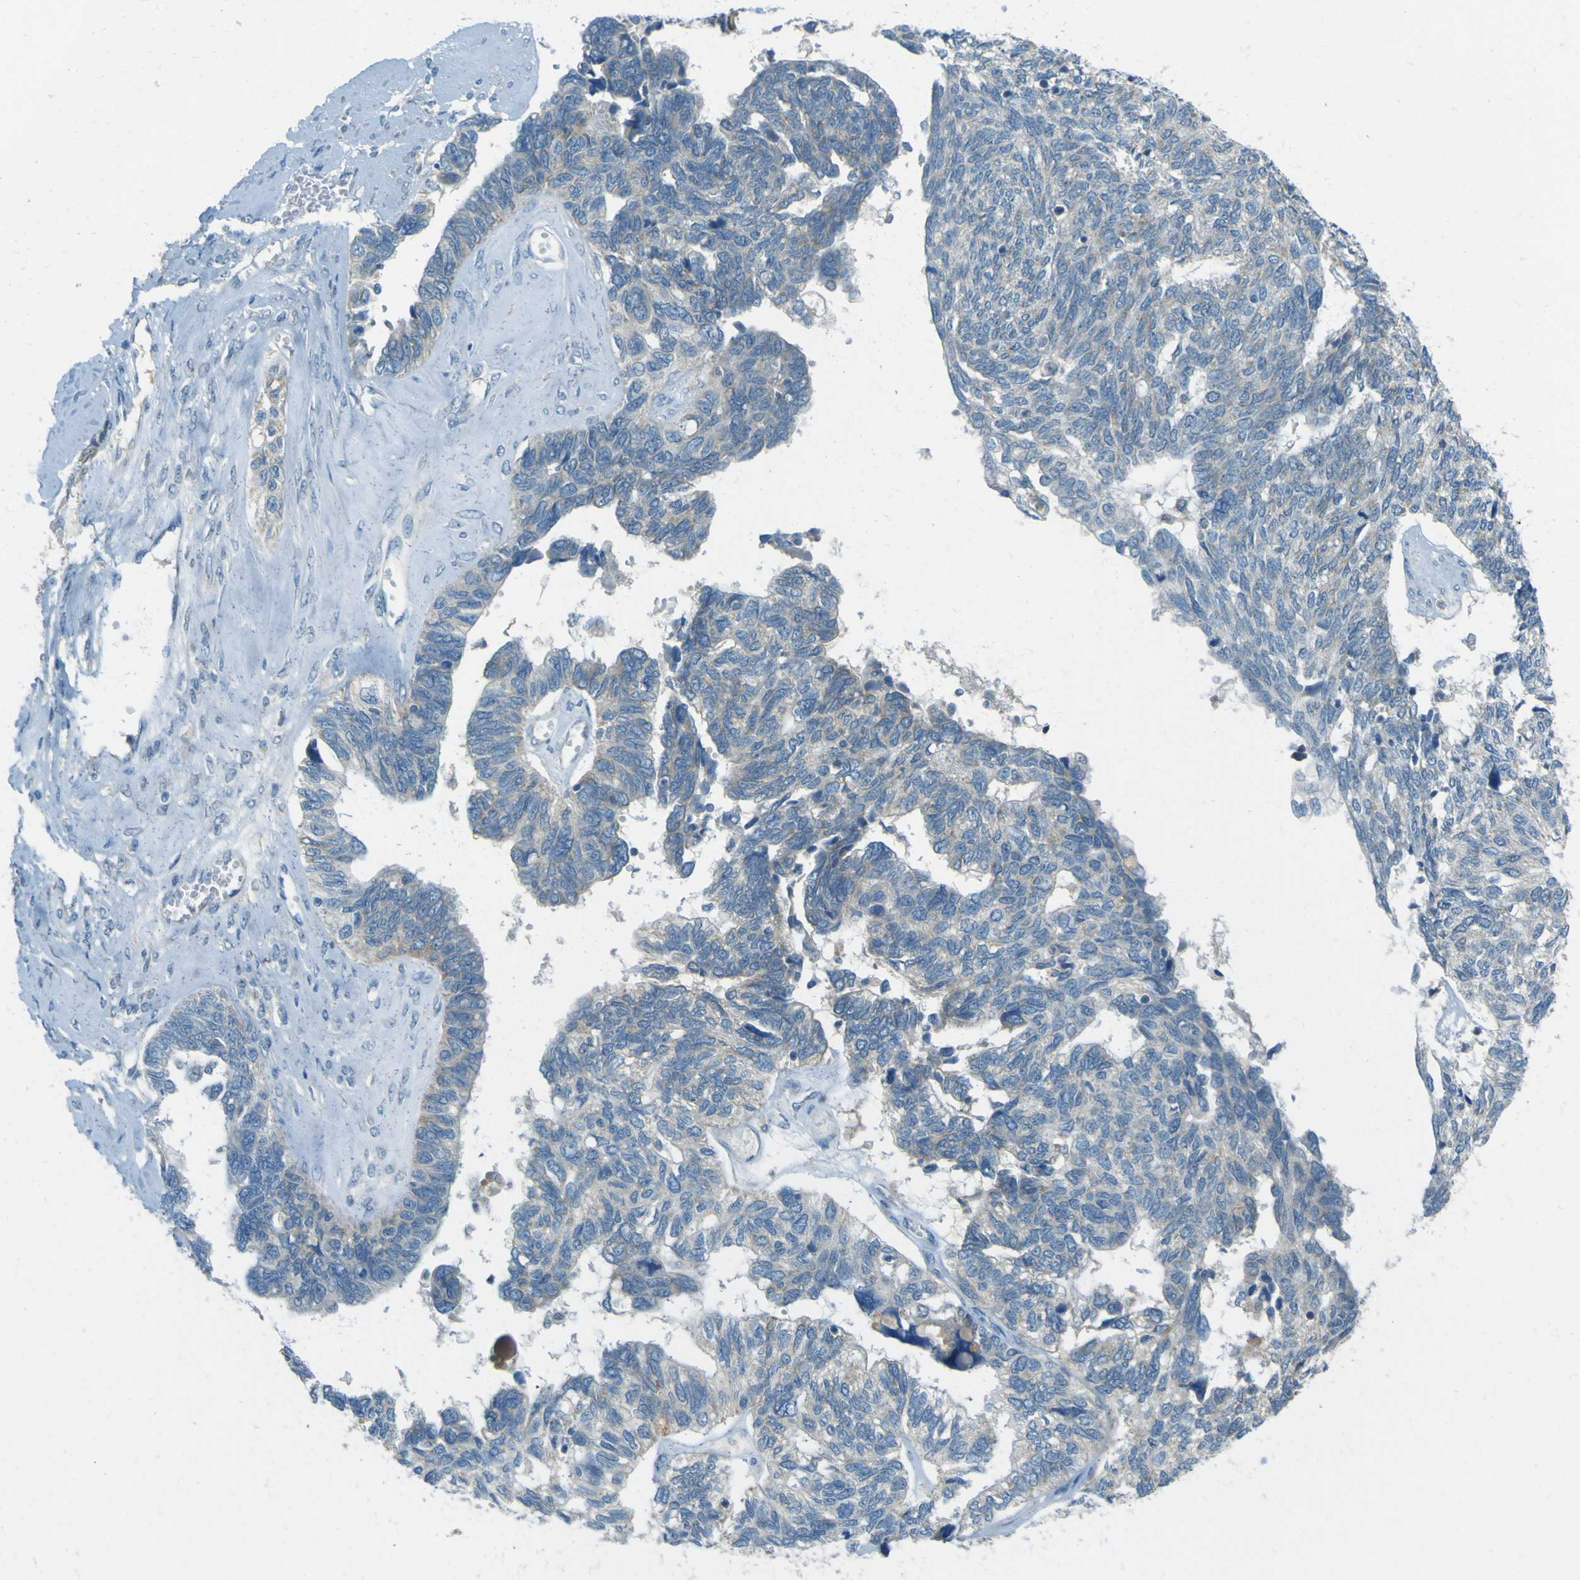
{"staining": {"intensity": "negative", "quantity": "none", "location": "none"}, "tissue": "ovarian cancer", "cell_type": "Tumor cells", "image_type": "cancer", "snomed": [{"axis": "morphology", "description": "Cystadenocarcinoma, serous, NOS"}, {"axis": "topography", "description": "Ovary"}], "caption": "Tumor cells are negative for brown protein staining in serous cystadenocarcinoma (ovarian).", "gene": "FKTN", "patient": {"sex": "female", "age": 79}}